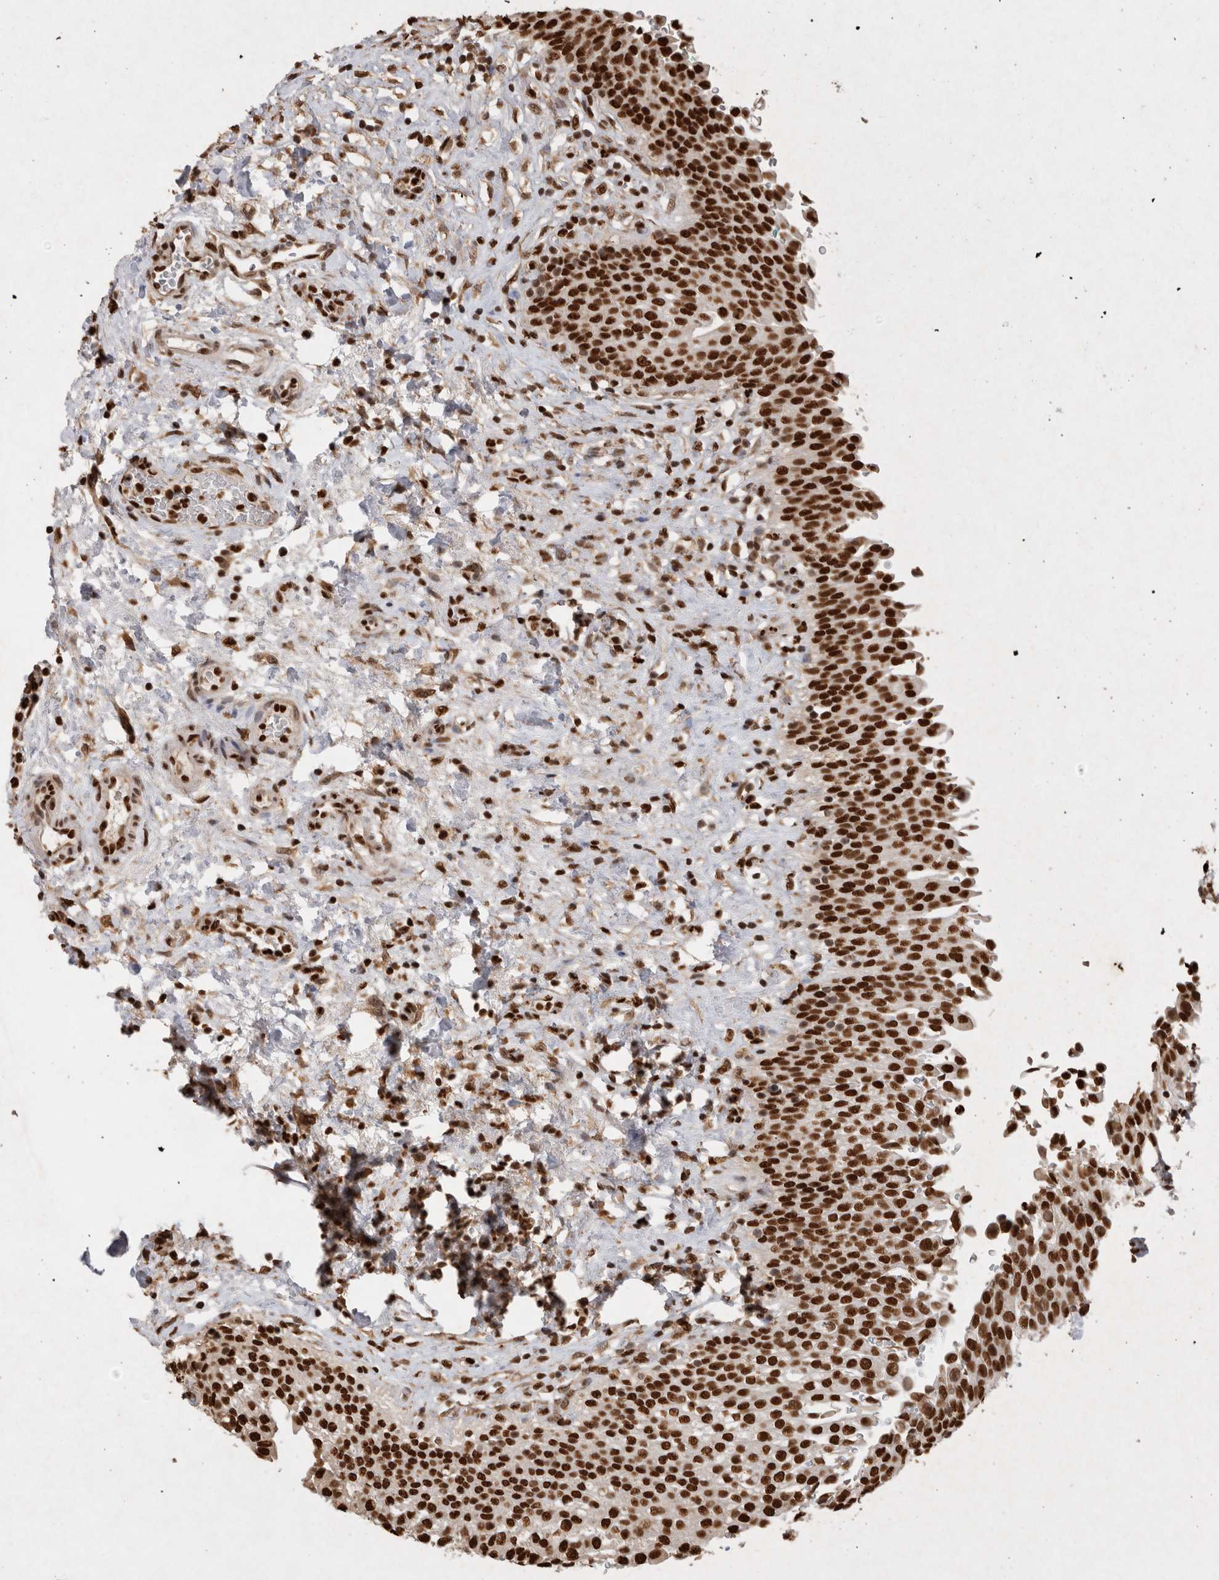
{"staining": {"intensity": "strong", "quantity": ">75%", "location": "nuclear"}, "tissue": "urinary bladder", "cell_type": "Urothelial cells", "image_type": "normal", "snomed": [{"axis": "morphology", "description": "Urothelial carcinoma, High grade"}, {"axis": "topography", "description": "Urinary bladder"}], "caption": "High-power microscopy captured an immunohistochemistry micrograph of normal urinary bladder, revealing strong nuclear expression in approximately >75% of urothelial cells.", "gene": "HDGF", "patient": {"sex": "male", "age": 46}}